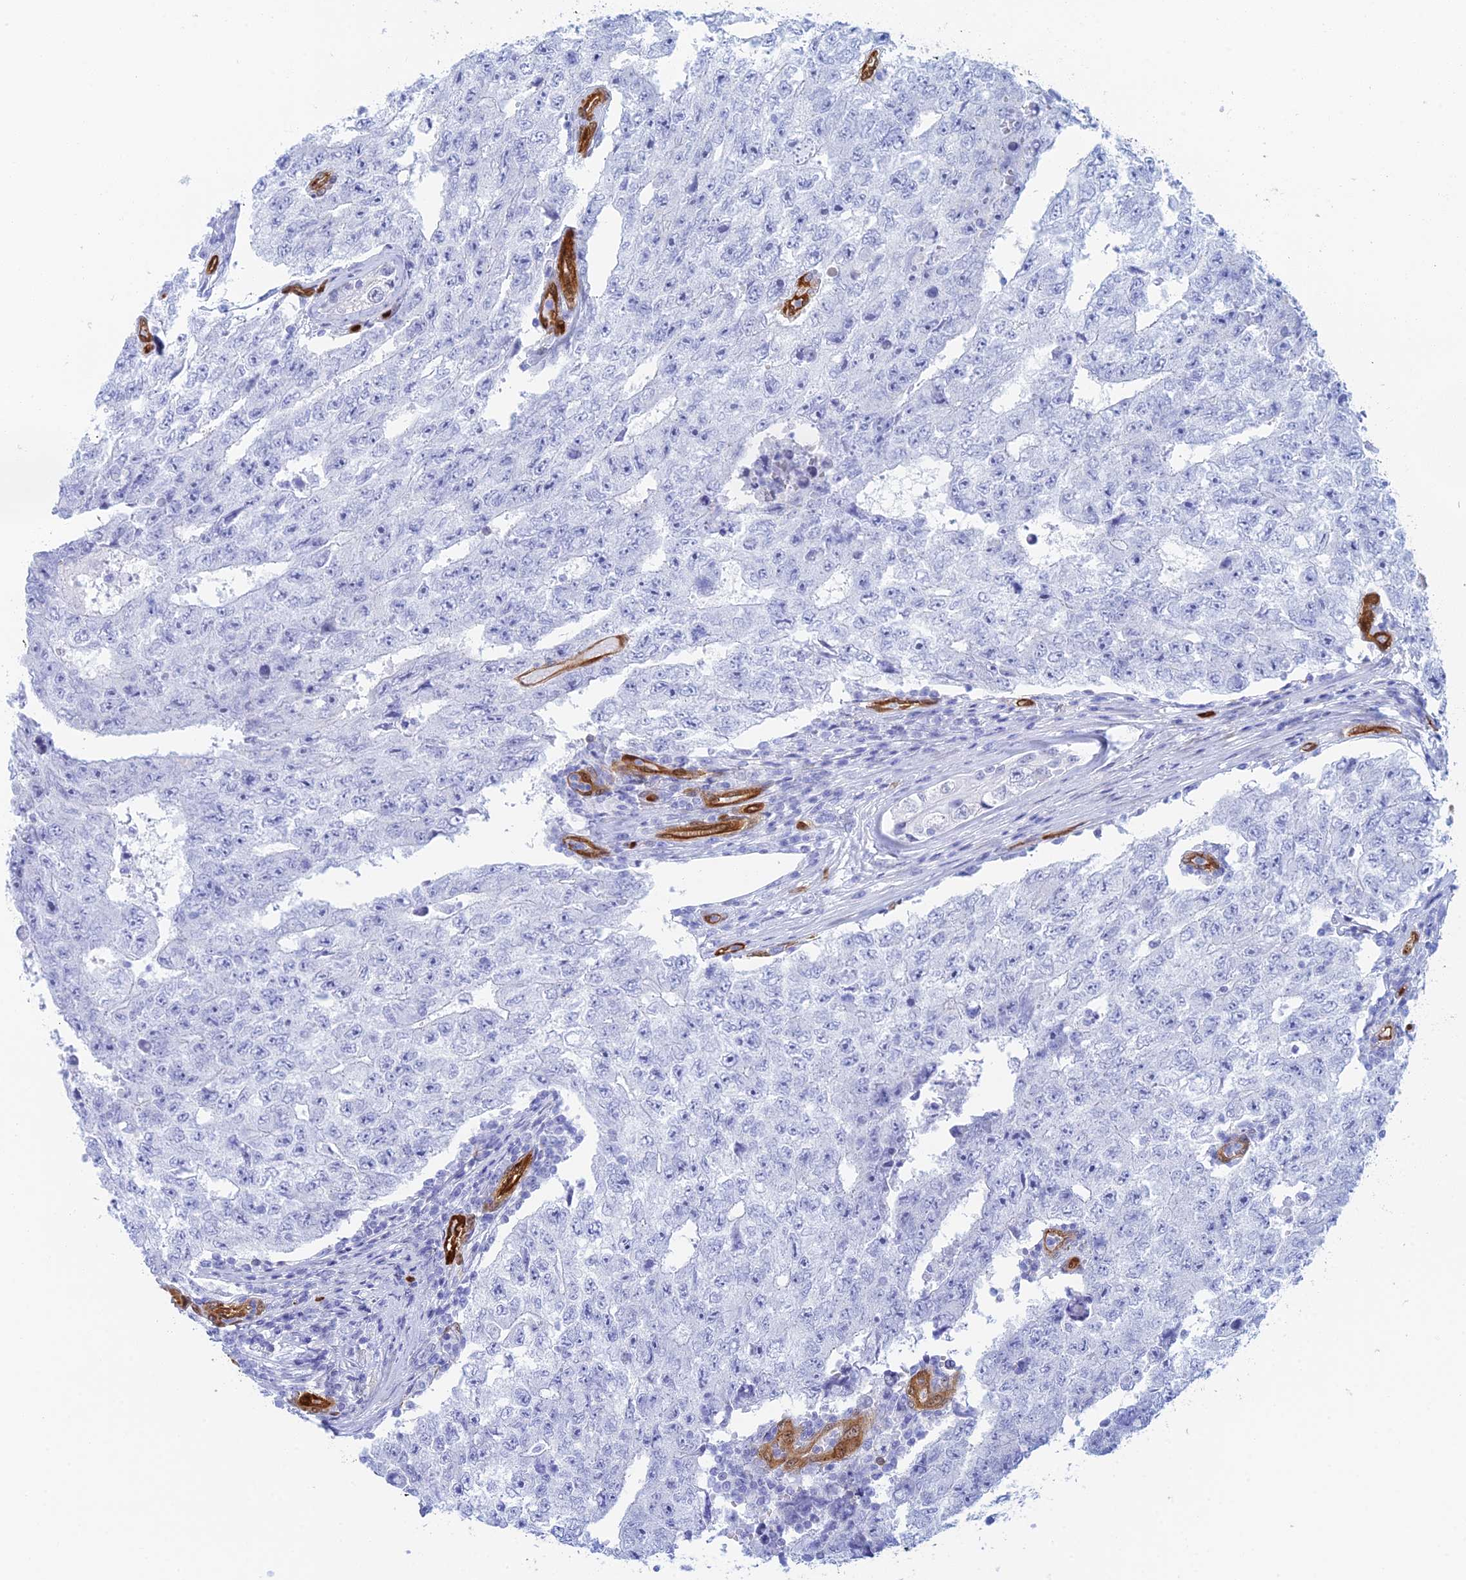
{"staining": {"intensity": "negative", "quantity": "none", "location": "none"}, "tissue": "testis cancer", "cell_type": "Tumor cells", "image_type": "cancer", "snomed": [{"axis": "morphology", "description": "Carcinoma, Embryonal, NOS"}, {"axis": "topography", "description": "Testis"}], "caption": "An immunohistochemistry (IHC) histopathology image of testis cancer (embryonal carcinoma) is shown. There is no staining in tumor cells of testis cancer (embryonal carcinoma). Nuclei are stained in blue.", "gene": "CRIP2", "patient": {"sex": "male", "age": 17}}